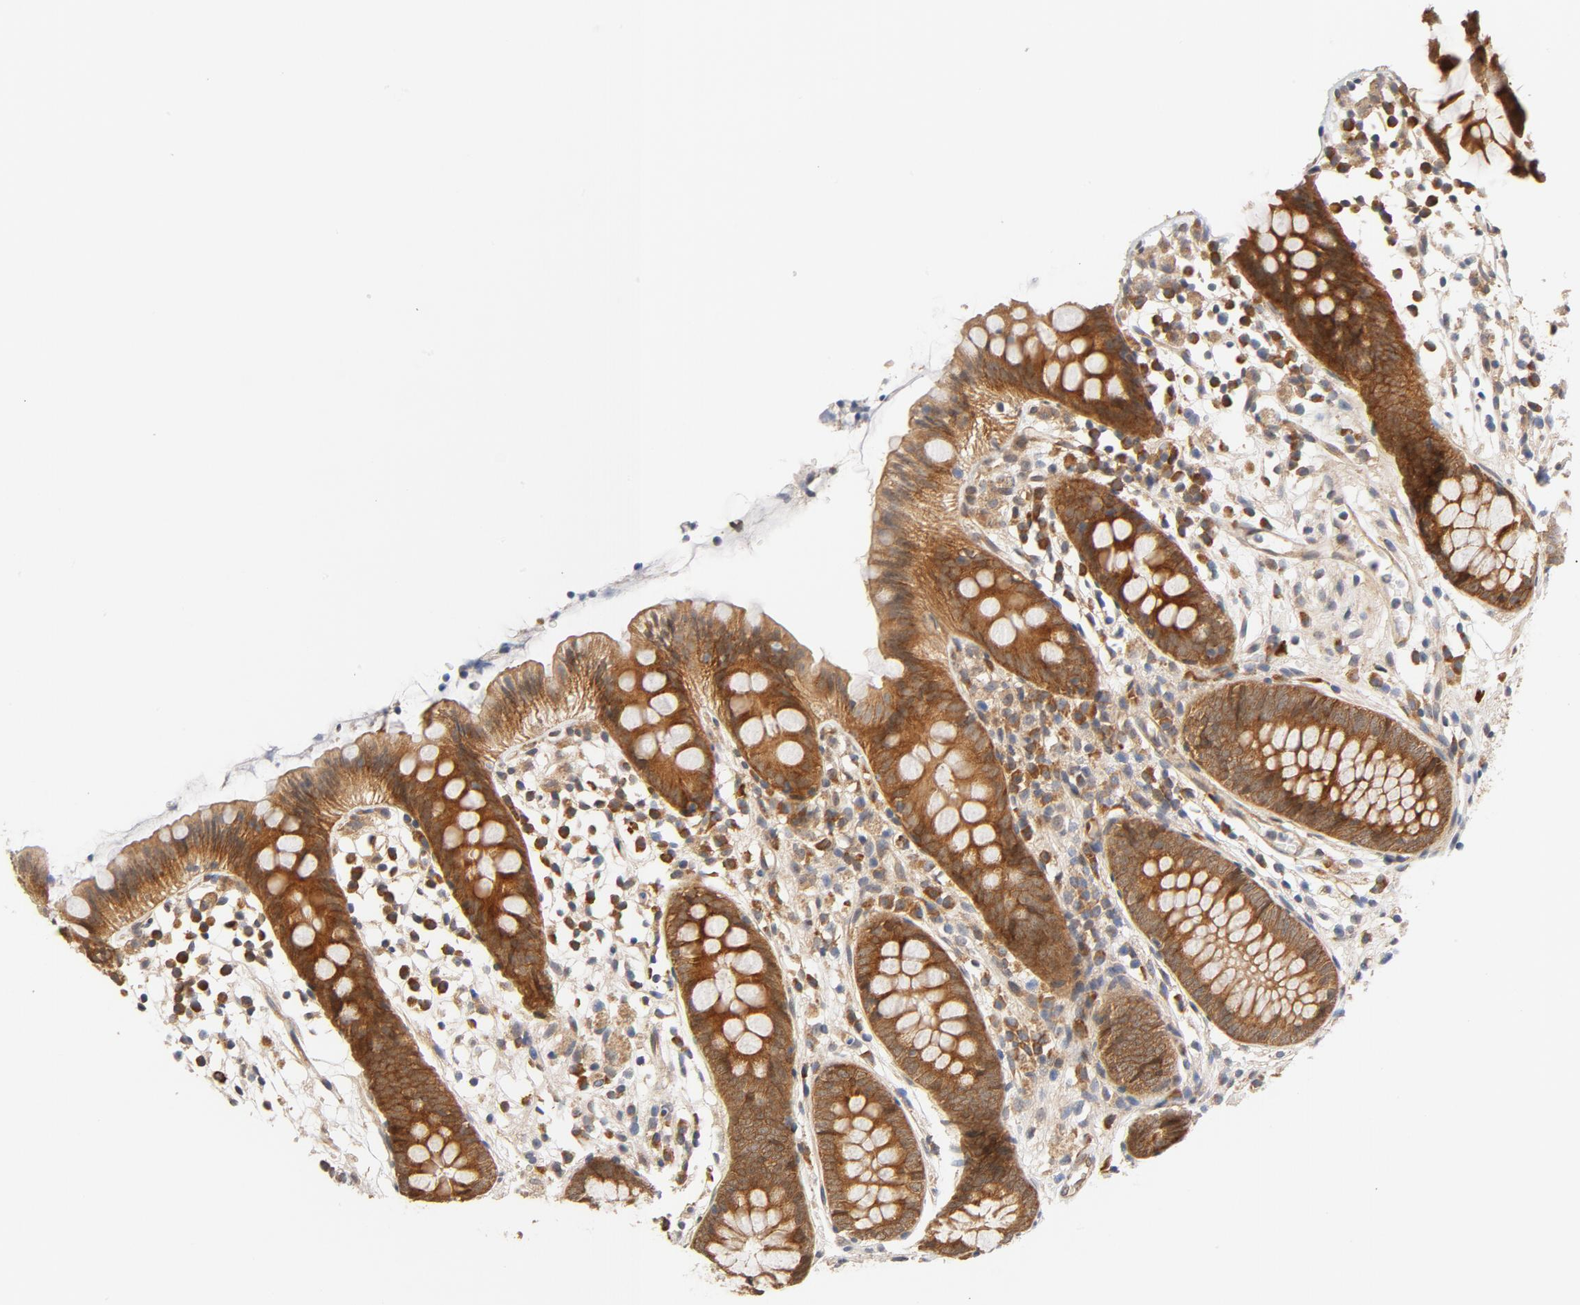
{"staining": {"intensity": "moderate", "quantity": ">75%", "location": "cytoplasmic/membranous"}, "tissue": "appendix", "cell_type": "Glandular cells", "image_type": "normal", "snomed": [{"axis": "morphology", "description": "Normal tissue, NOS"}, {"axis": "topography", "description": "Appendix"}], "caption": "Immunohistochemistry of unremarkable appendix reveals medium levels of moderate cytoplasmic/membranous positivity in approximately >75% of glandular cells.", "gene": "EIF4E", "patient": {"sex": "male", "age": 38}}